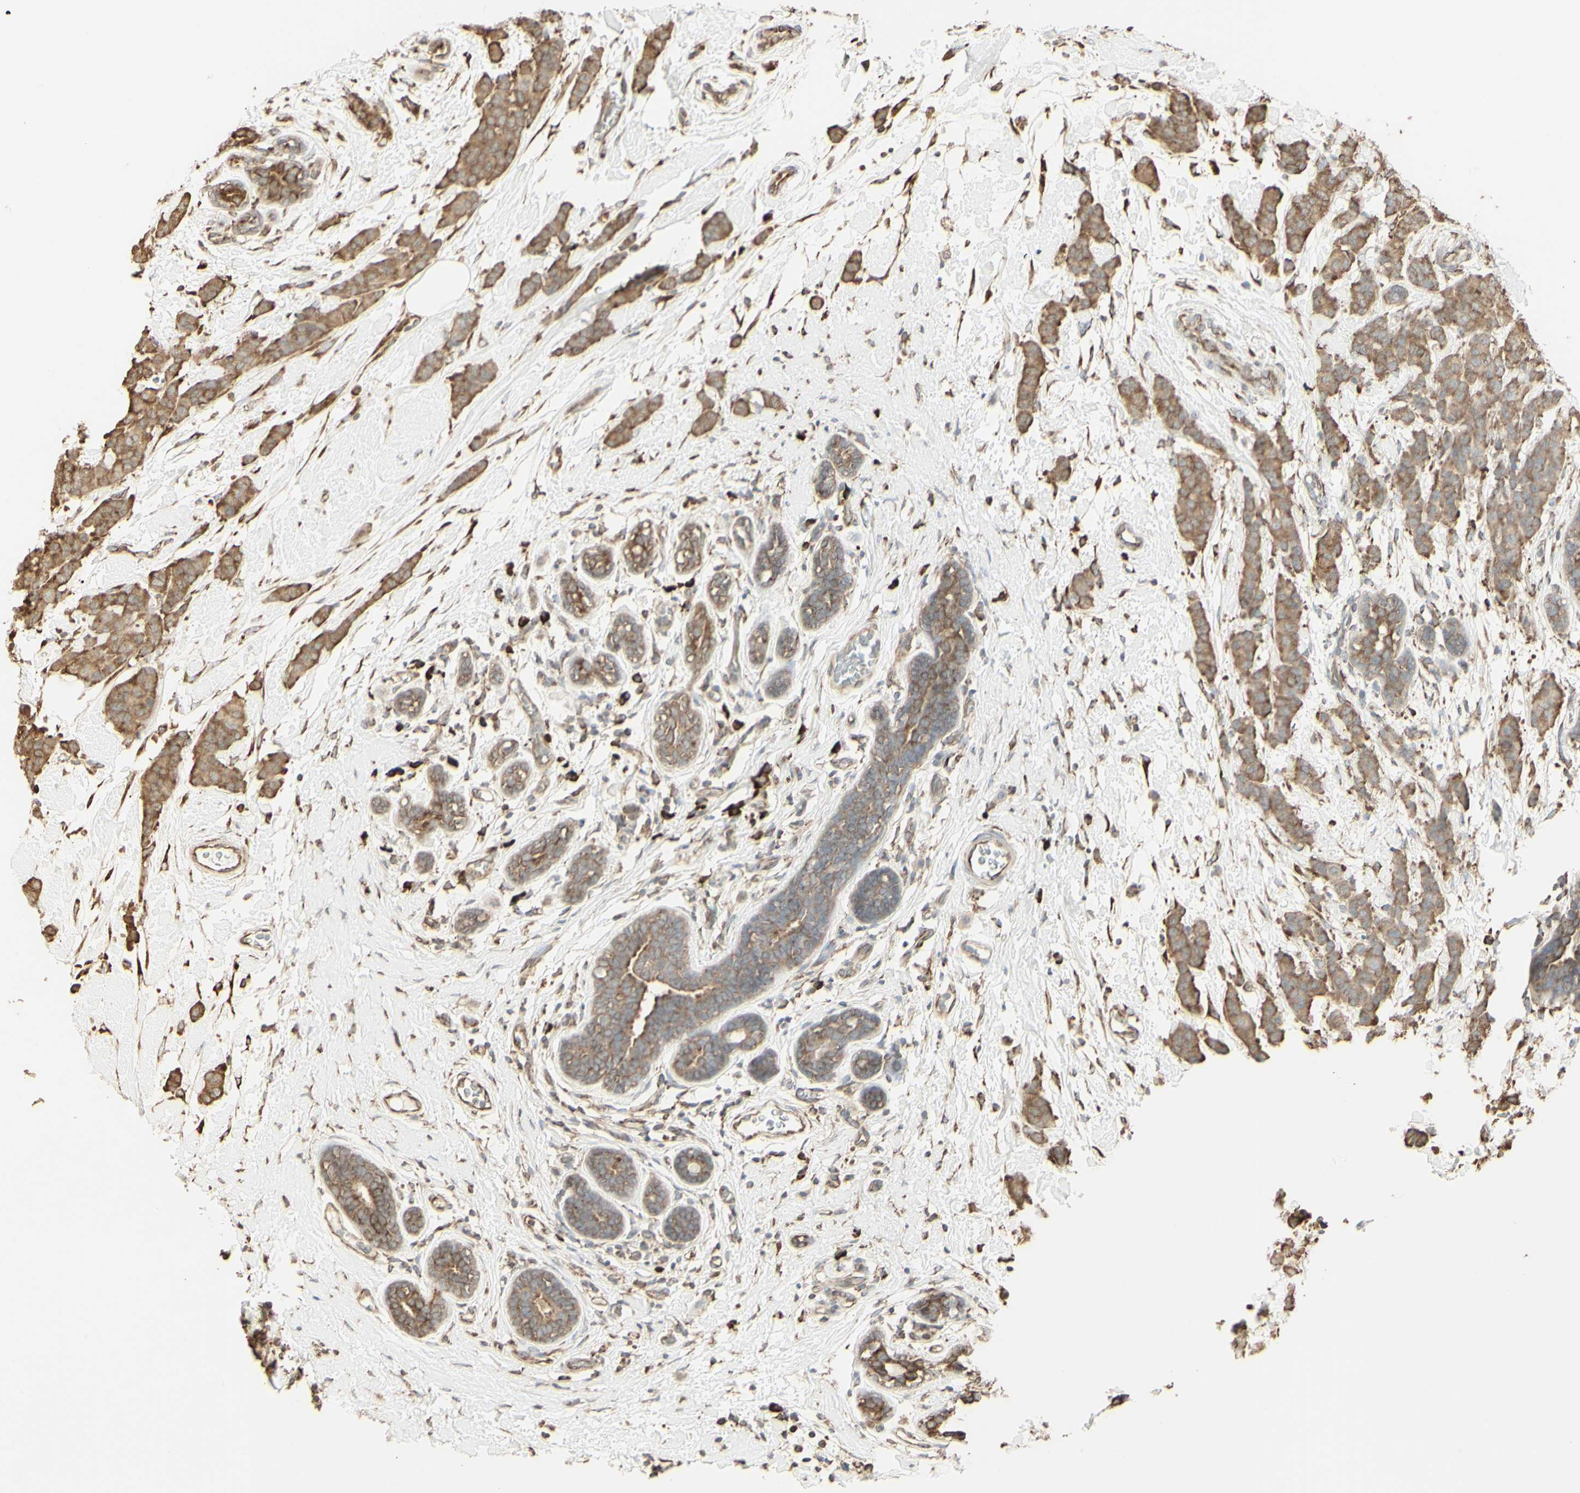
{"staining": {"intensity": "moderate", "quantity": ">75%", "location": "cytoplasmic/membranous"}, "tissue": "breast cancer", "cell_type": "Tumor cells", "image_type": "cancer", "snomed": [{"axis": "morphology", "description": "Normal tissue, NOS"}, {"axis": "morphology", "description": "Duct carcinoma"}, {"axis": "topography", "description": "Breast"}], "caption": "Protein expression analysis of infiltrating ductal carcinoma (breast) exhibits moderate cytoplasmic/membranous expression in approximately >75% of tumor cells.", "gene": "EEF1B2", "patient": {"sex": "female", "age": 40}}